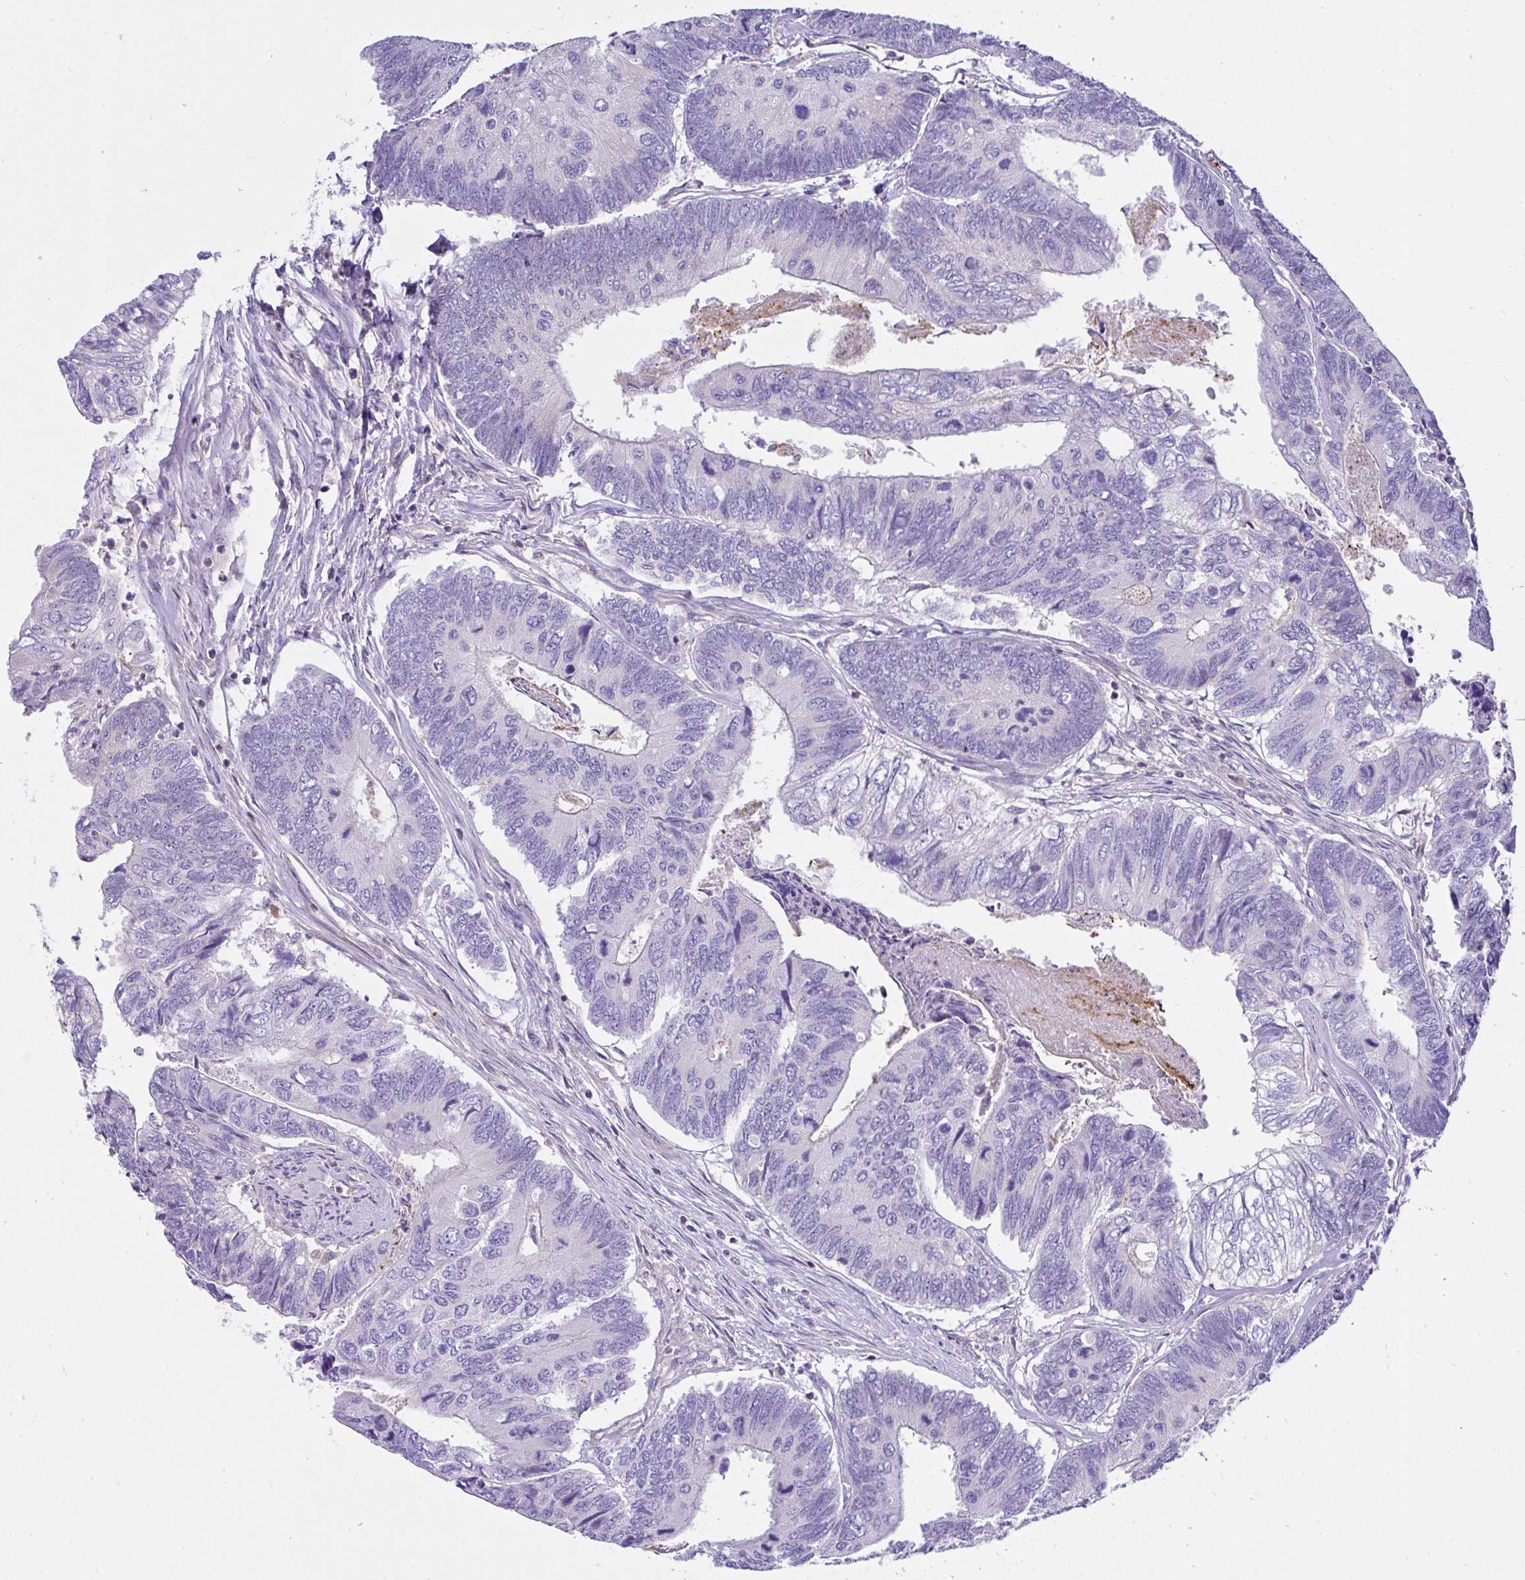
{"staining": {"intensity": "negative", "quantity": "none", "location": "none"}, "tissue": "colorectal cancer", "cell_type": "Tumor cells", "image_type": "cancer", "snomed": [{"axis": "morphology", "description": "Adenocarcinoma, NOS"}, {"axis": "topography", "description": "Colon"}], "caption": "Tumor cells are negative for protein expression in human colorectal cancer. Brightfield microscopy of immunohistochemistry (IHC) stained with DAB (3,3'-diaminobenzidine) (brown) and hematoxylin (blue), captured at high magnification.", "gene": "CCDC142", "patient": {"sex": "female", "age": 67}}